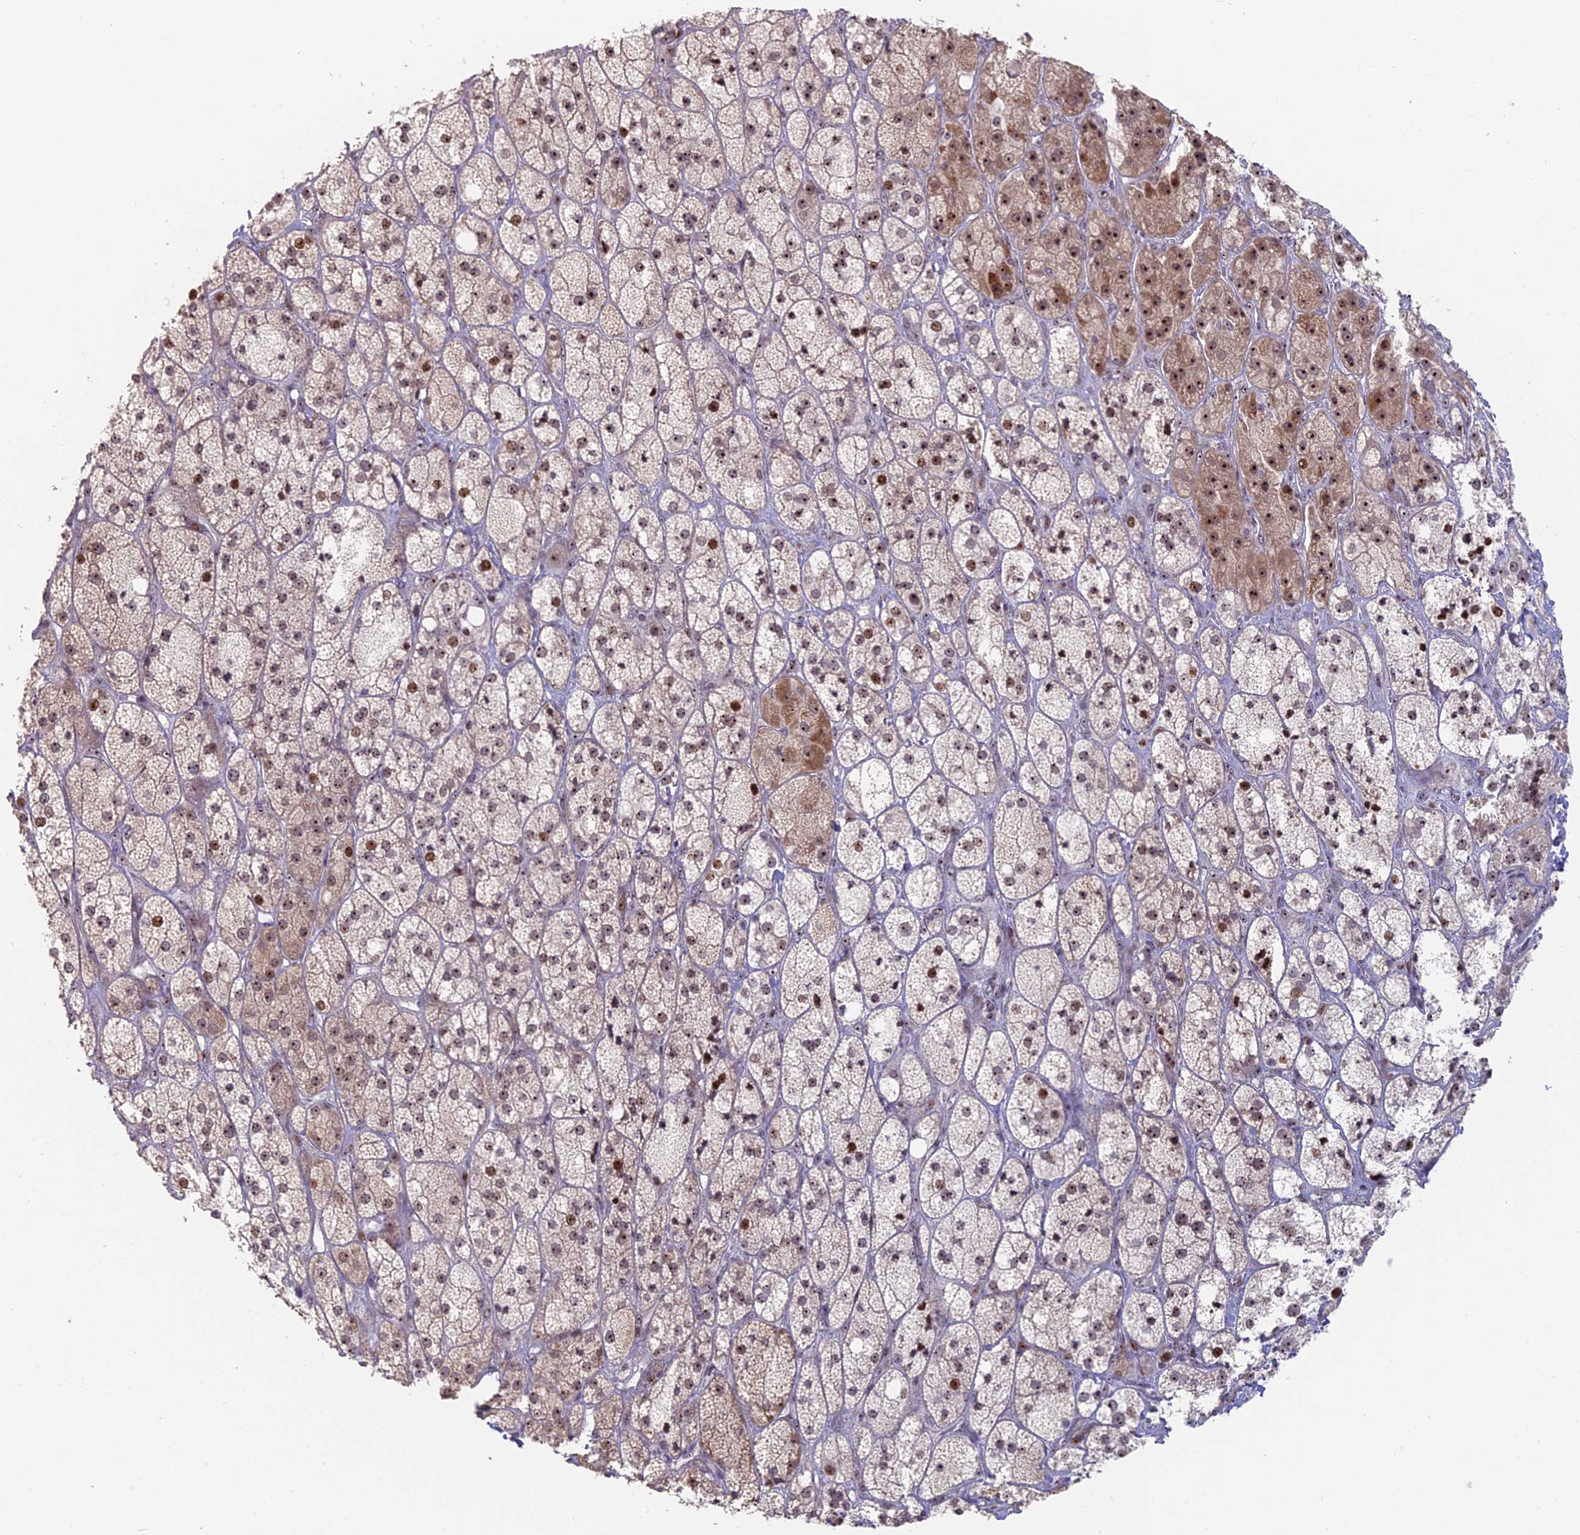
{"staining": {"intensity": "moderate", "quantity": ">75%", "location": "nuclear"}, "tissue": "adrenal gland", "cell_type": "Glandular cells", "image_type": "normal", "snomed": [{"axis": "morphology", "description": "Normal tissue, NOS"}, {"axis": "topography", "description": "Adrenal gland"}], "caption": "IHC of normal adrenal gland demonstrates medium levels of moderate nuclear expression in approximately >75% of glandular cells. (IHC, brightfield microscopy, high magnification).", "gene": "FAM131A", "patient": {"sex": "male", "age": 61}}